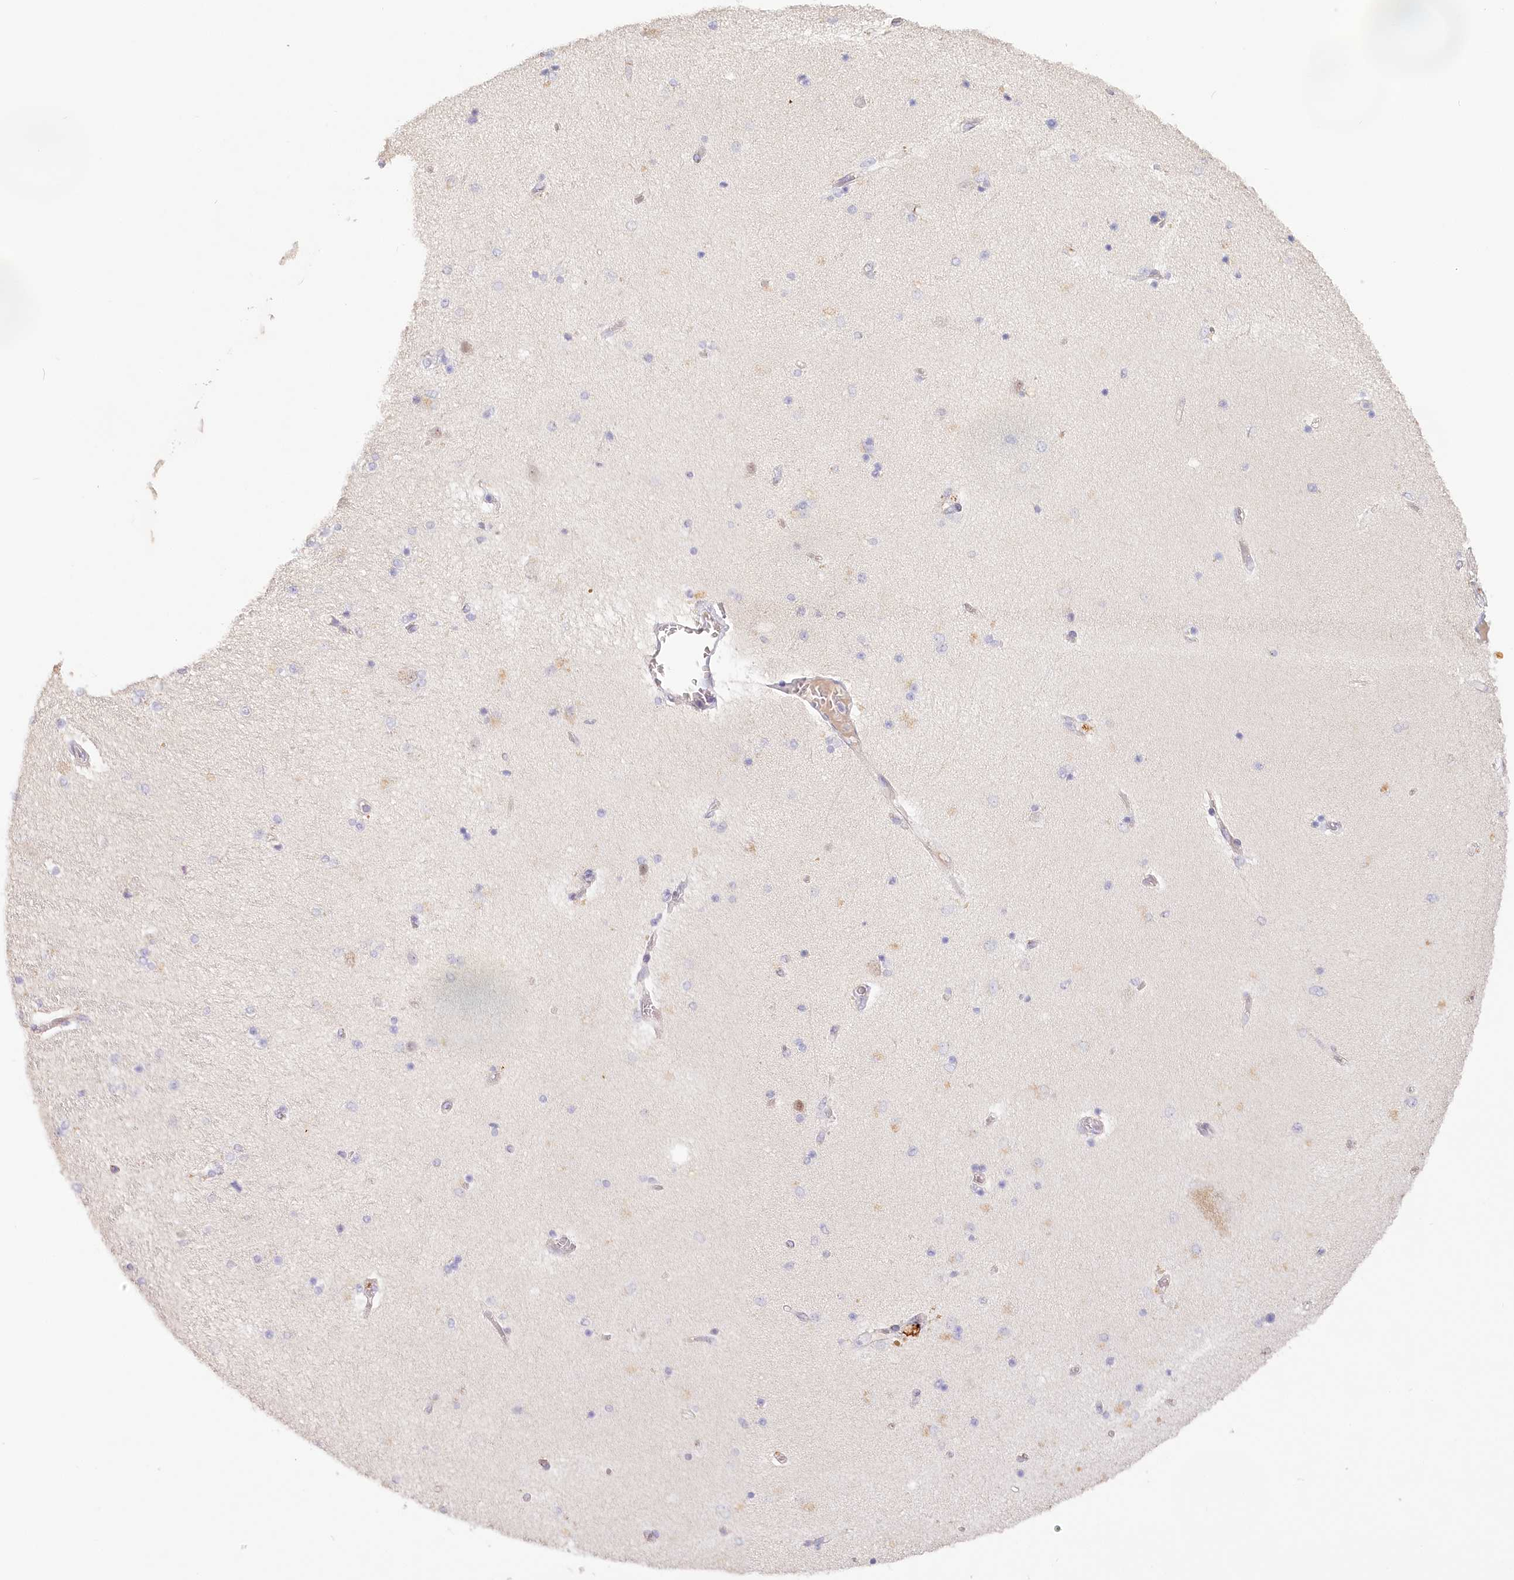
{"staining": {"intensity": "negative", "quantity": "none", "location": "none"}, "tissue": "hippocampus", "cell_type": "Glial cells", "image_type": "normal", "snomed": [{"axis": "morphology", "description": "Normal tissue, NOS"}, {"axis": "topography", "description": "Hippocampus"}], "caption": "IHC histopathology image of normal hippocampus: human hippocampus stained with DAB exhibits no significant protein positivity in glial cells.", "gene": "USP11", "patient": {"sex": "female", "age": 54}}